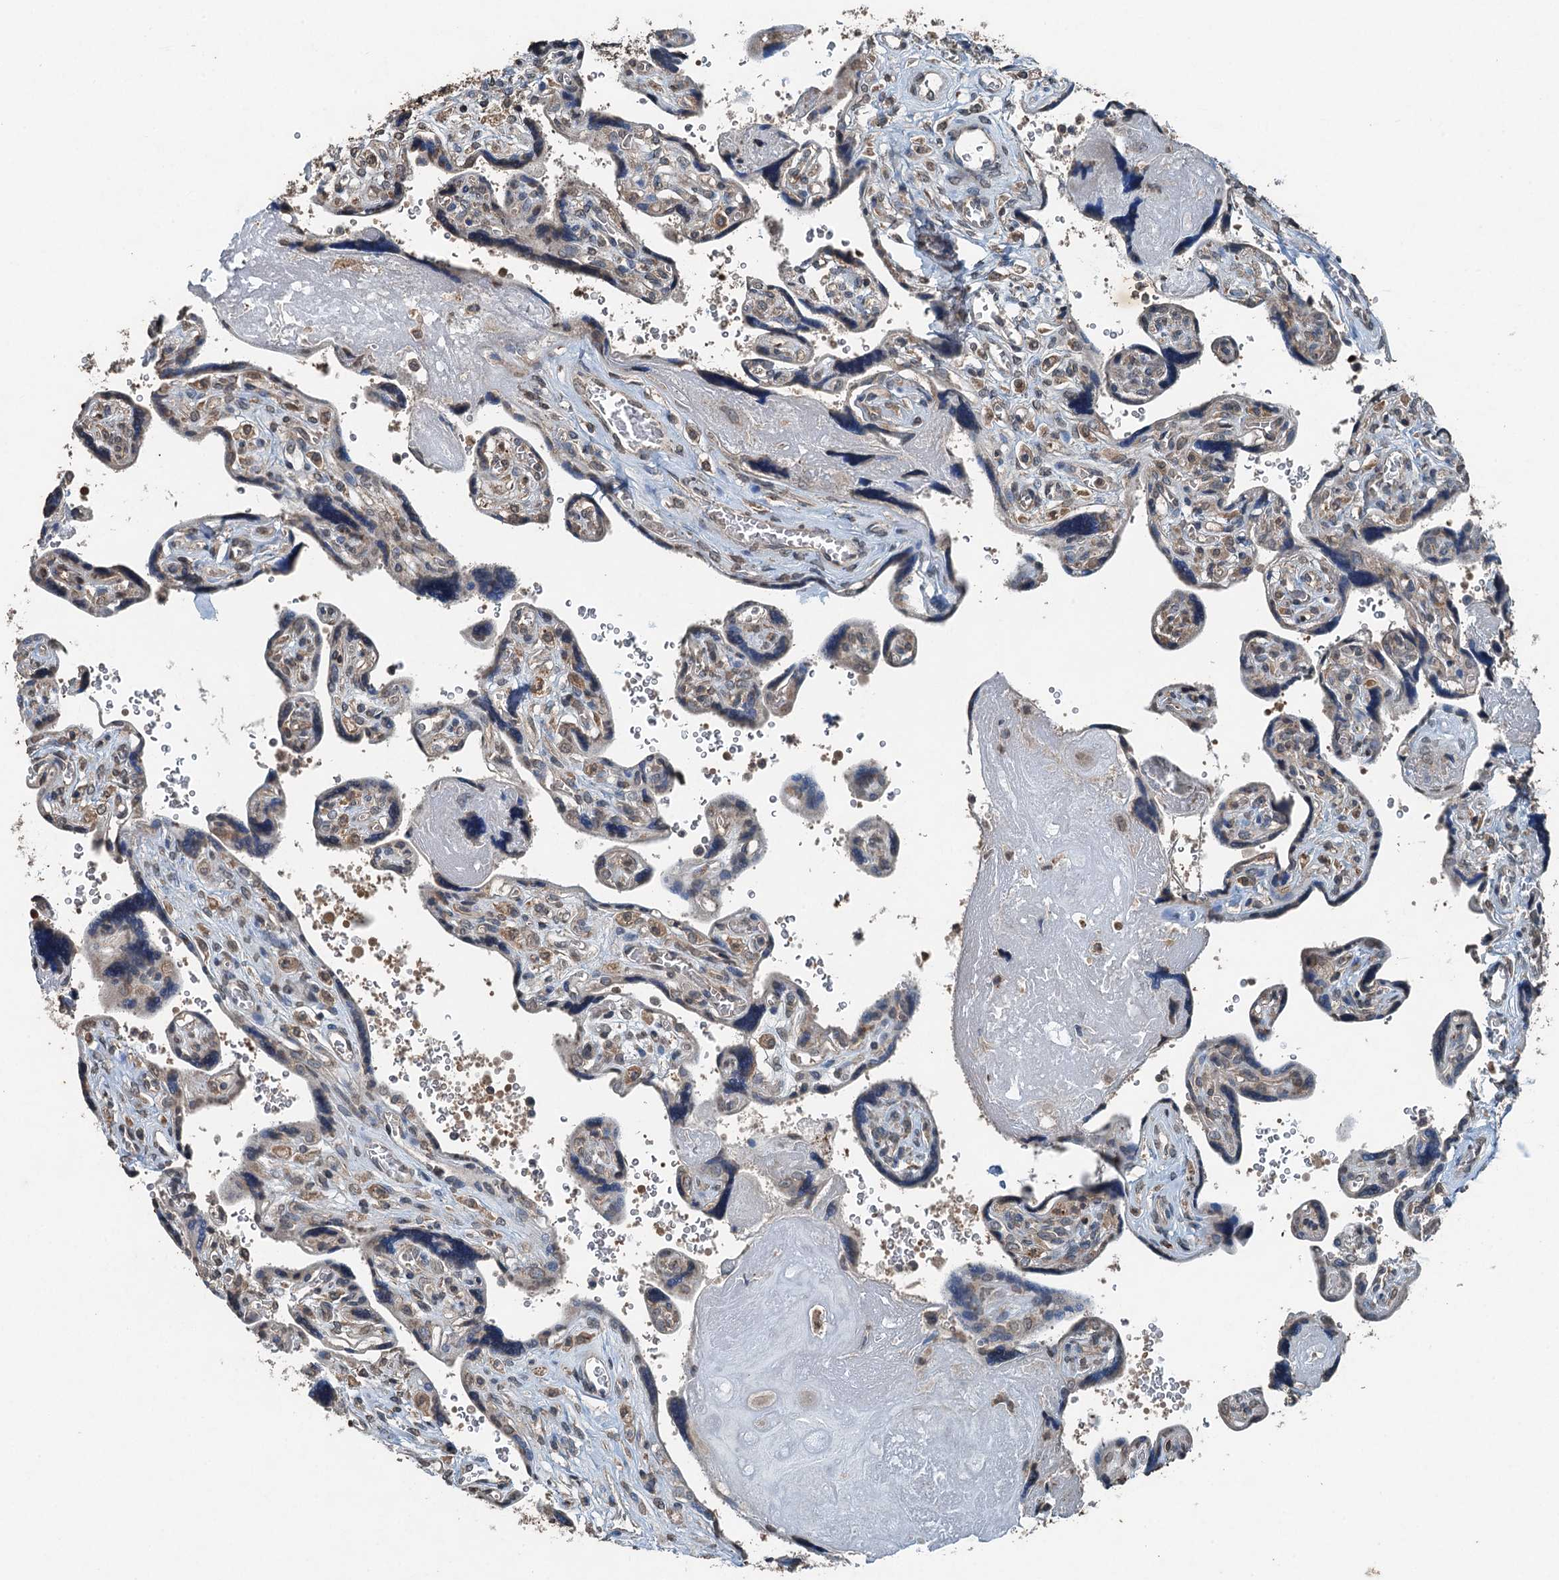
{"staining": {"intensity": "weak", "quantity": "<25%", "location": "cytoplasmic/membranous"}, "tissue": "placenta", "cell_type": "Decidual cells", "image_type": "normal", "snomed": [{"axis": "morphology", "description": "Normal tissue, NOS"}, {"axis": "topography", "description": "Placenta"}], "caption": "Protein analysis of unremarkable placenta demonstrates no significant positivity in decidual cells.", "gene": "TCTN1", "patient": {"sex": "female", "age": 39}}